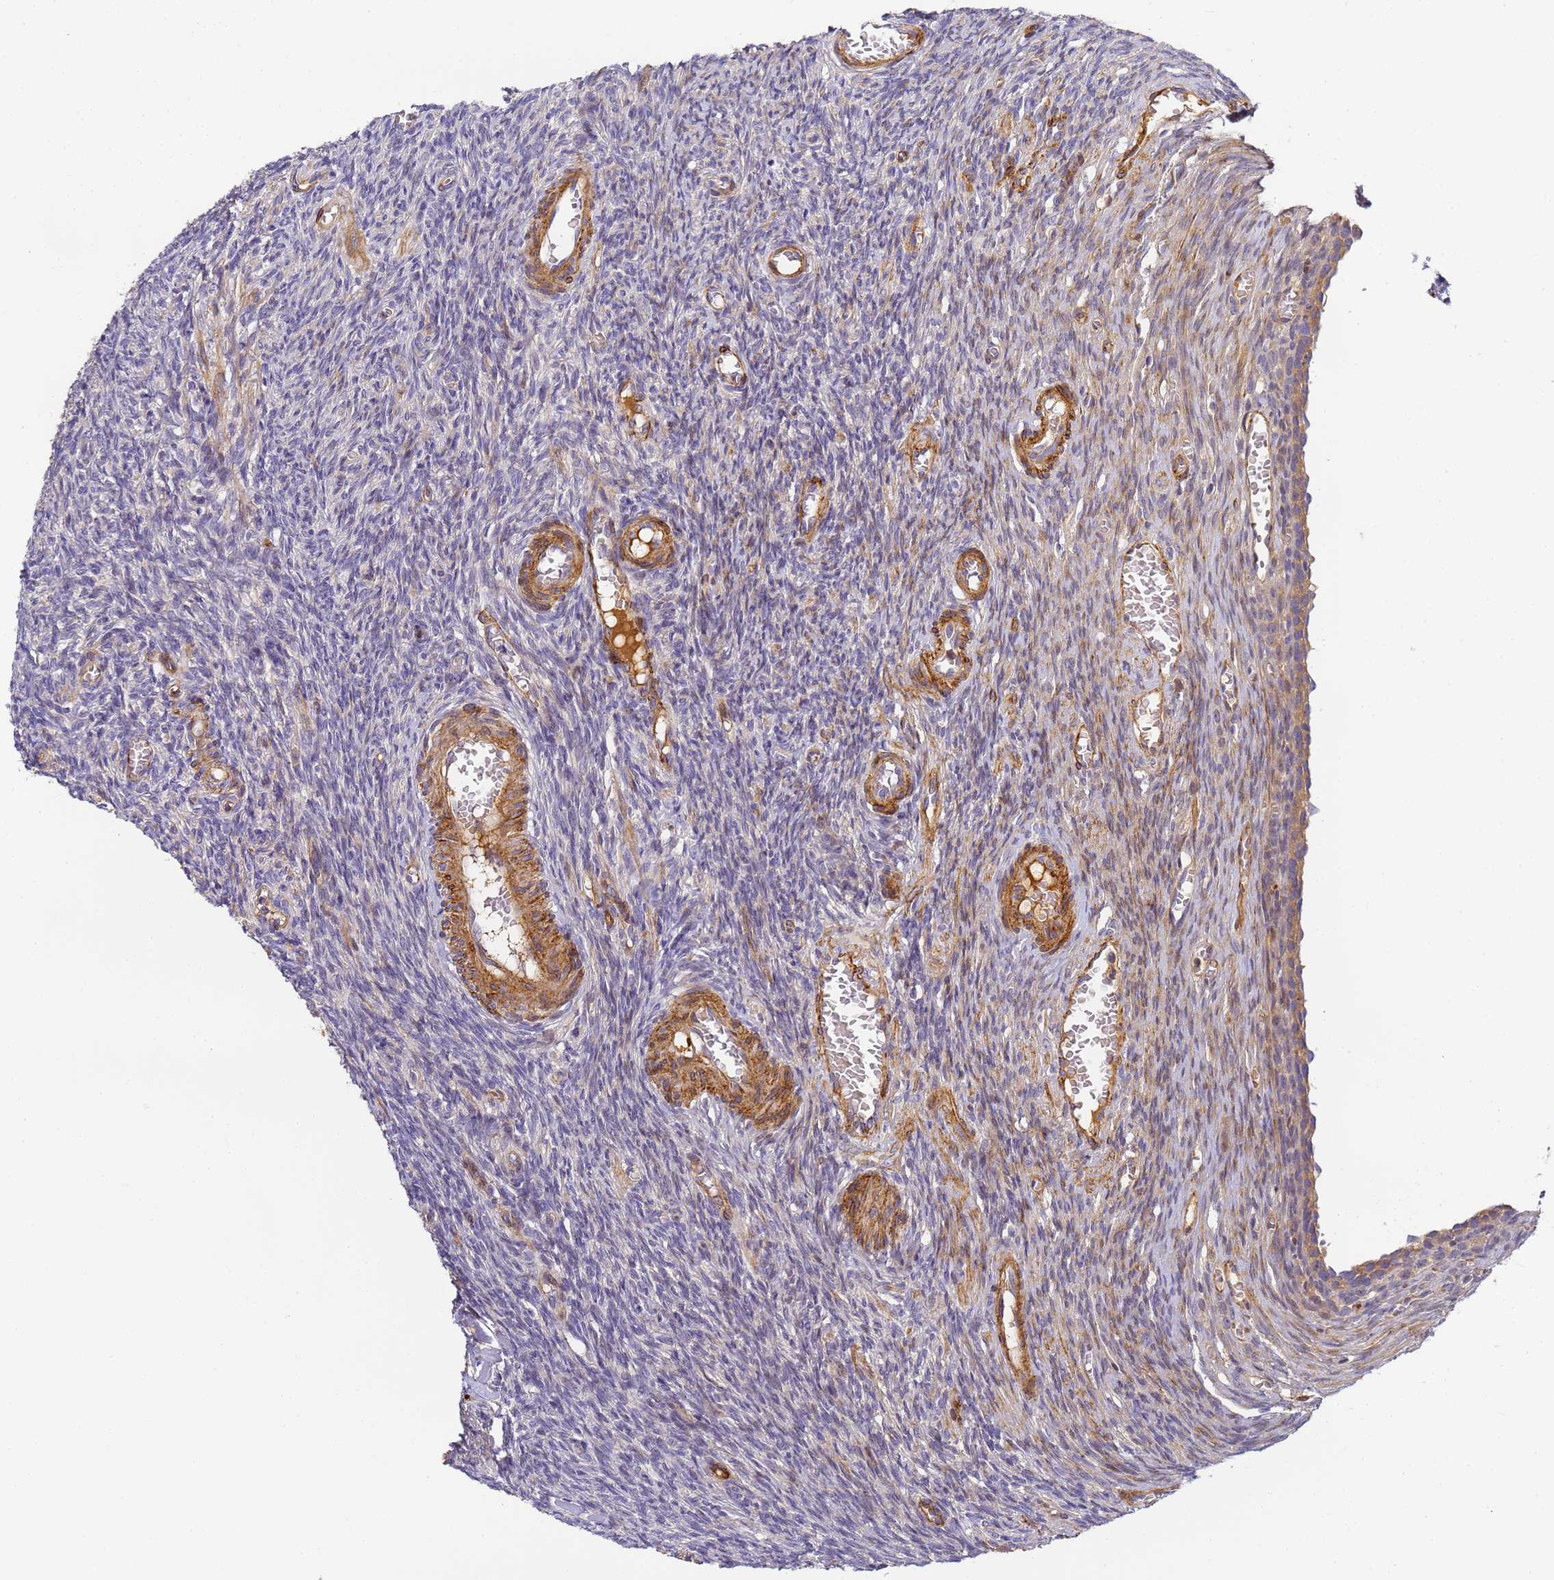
{"staining": {"intensity": "weak", "quantity": "25%-75%", "location": "cytoplasmic/membranous"}, "tissue": "ovary", "cell_type": "Follicle cells", "image_type": "normal", "snomed": [{"axis": "morphology", "description": "Normal tissue, NOS"}, {"axis": "topography", "description": "Ovary"}], "caption": "Protein staining of benign ovary exhibits weak cytoplasmic/membranous positivity in approximately 25%-75% of follicle cells.", "gene": "CFHR1", "patient": {"sex": "female", "age": 27}}